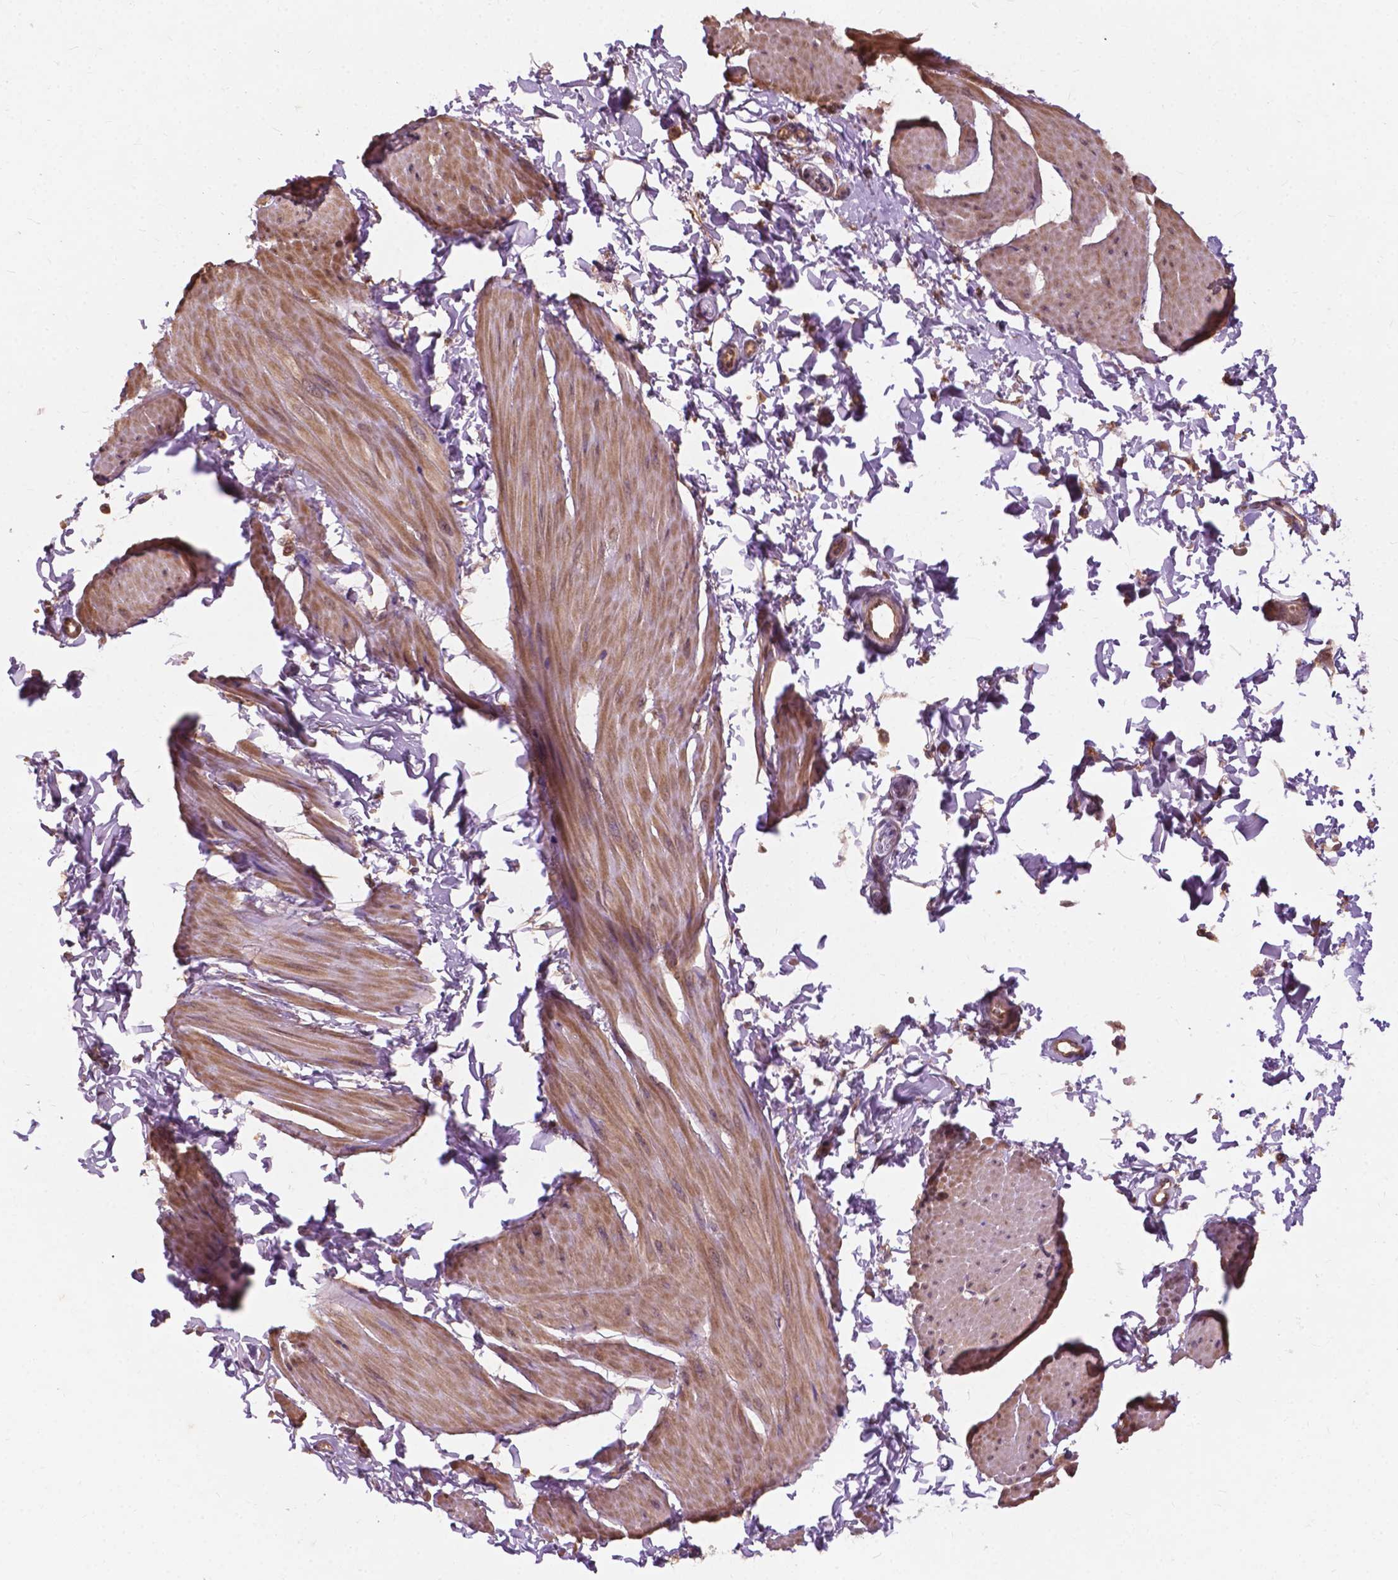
{"staining": {"intensity": "moderate", "quantity": "25%-75%", "location": "cytoplasmic/membranous"}, "tissue": "adipose tissue", "cell_type": "Adipocytes", "image_type": "normal", "snomed": [{"axis": "morphology", "description": "Normal tissue, NOS"}, {"axis": "topography", "description": "Smooth muscle"}, {"axis": "topography", "description": "Peripheral nerve tissue"}], "caption": "DAB (3,3'-diaminobenzidine) immunohistochemical staining of unremarkable adipose tissue displays moderate cytoplasmic/membranous protein positivity in about 25%-75% of adipocytes. (IHC, brightfield microscopy, high magnification).", "gene": "CDC42BPA", "patient": {"sex": "male", "age": 58}}